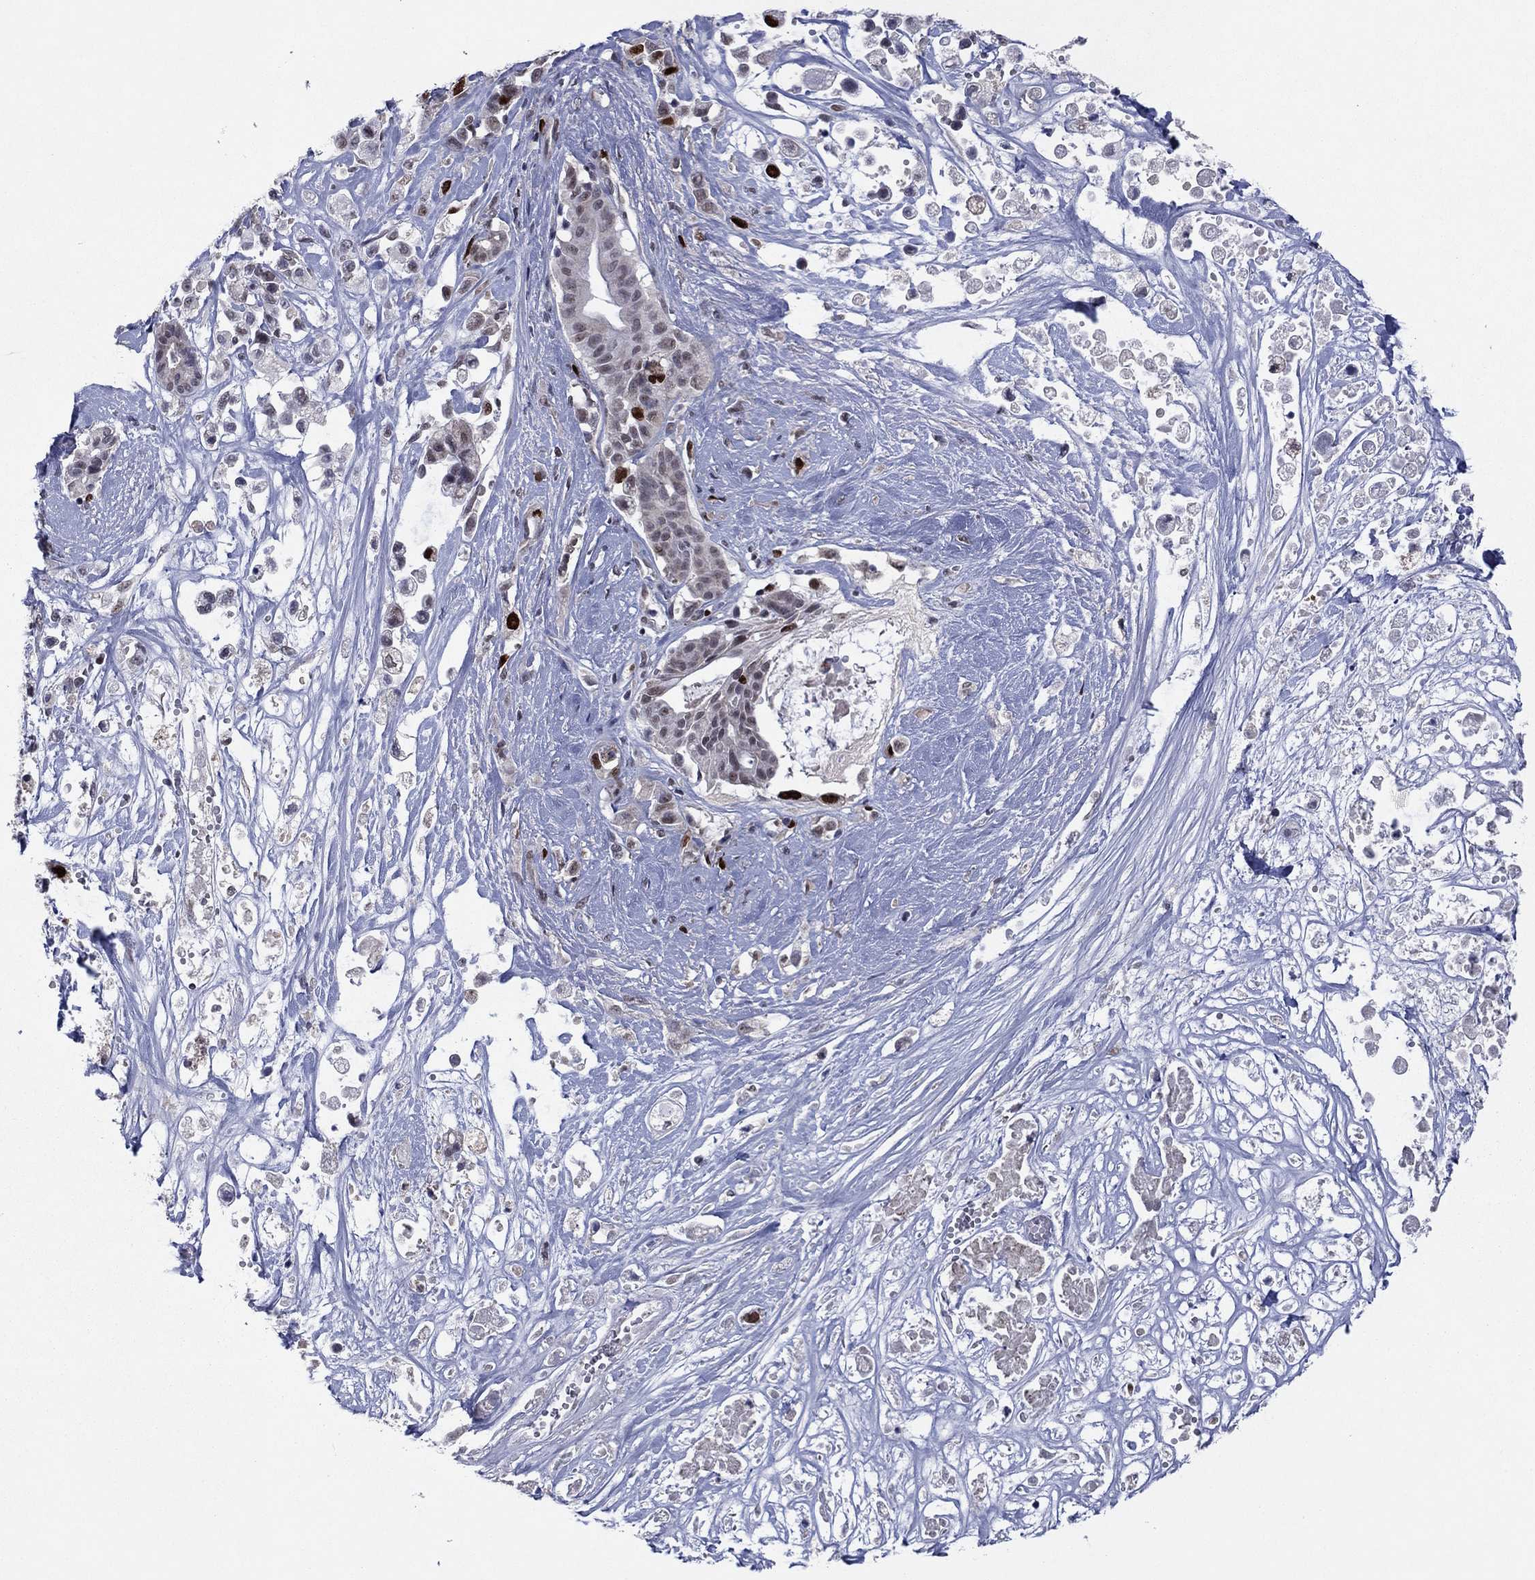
{"staining": {"intensity": "strong", "quantity": "<25%", "location": "nuclear"}, "tissue": "pancreatic cancer", "cell_type": "Tumor cells", "image_type": "cancer", "snomed": [{"axis": "morphology", "description": "Adenocarcinoma, NOS"}, {"axis": "topography", "description": "Pancreas"}], "caption": "Pancreatic adenocarcinoma stained for a protein exhibits strong nuclear positivity in tumor cells. (Stains: DAB in brown, nuclei in blue, Microscopy: brightfield microscopy at high magnification).", "gene": "CDCA5", "patient": {"sex": "male", "age": 44}}